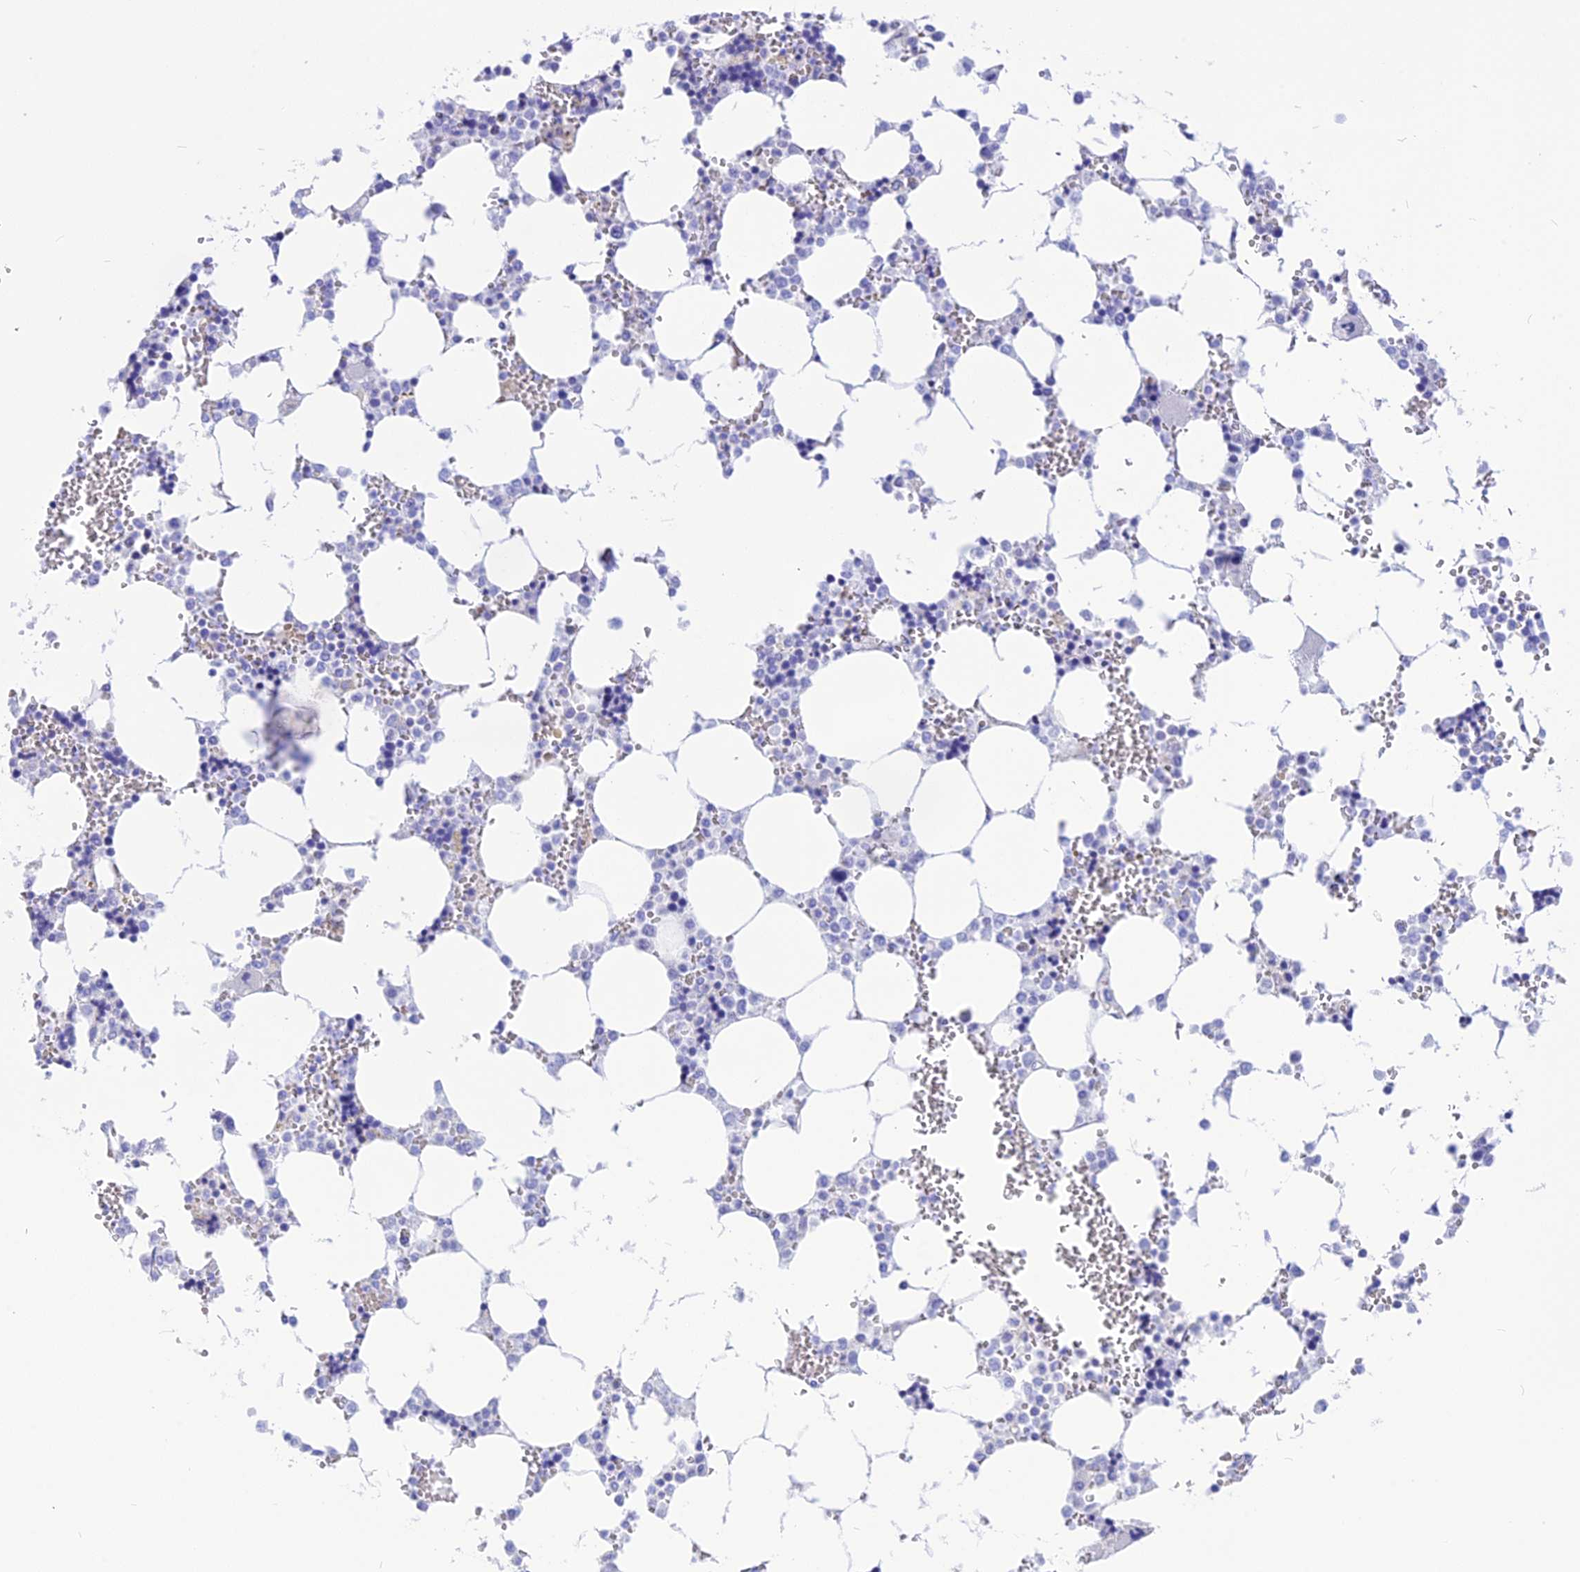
{"staining": {"intensity": "negative", "quantity": "none", "location": "none"}, "tissue": "bone marrow", "cell_type": "Hematopoietic cells", "image_type": "normal", "snomed": [{"axis": "morphology", "description": "Normal tissue, NOS"}, {"axis": "topography", "description": "Bone marrow"}], "caption": "High power microscopy histopathology image of an IHC photomicrograph of benign bone marrow, revealing no significant staining in hematopoietic cells.", "gene": "GLYATL1B", "patient": {"sex": "male", "age": 64}}